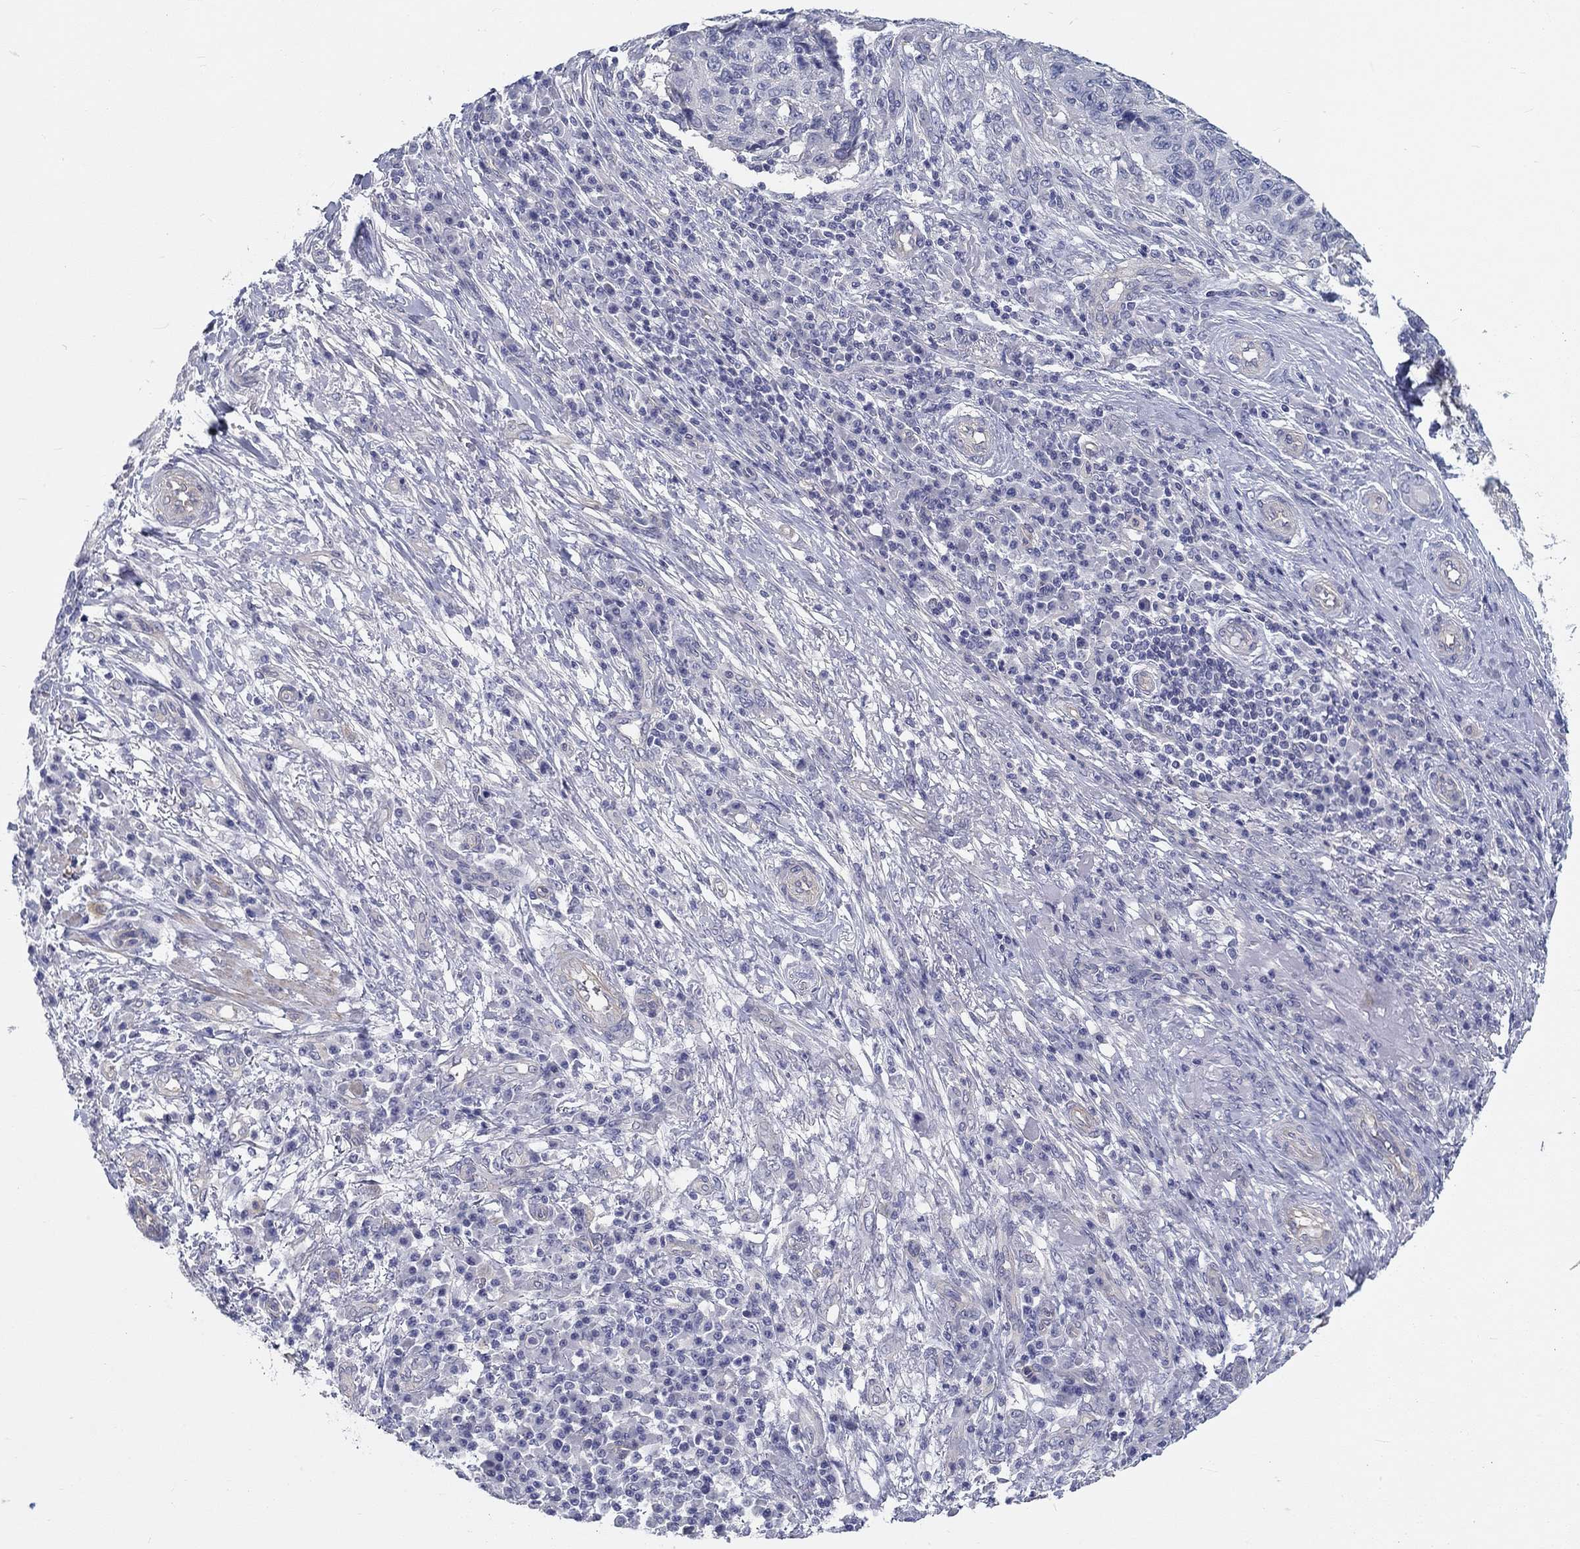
{"staining": {"intensity": "negative", "quantity": "none", "location": "none"}, "tissue": "skin cancer", "cell_type": "Tumor cells", "image_type": "cancer", "snomed": [{"axis": "morphology", "description": "Squamous cell carcinoma, NOS"}, {"axis": "topography", "description": "Skin"}], "caption": "Skin cancer (squamous cell carcinoma) stained for a protein using immunohistochemistry (IHC) shows no staining tumor cells.", "gene": "CRYGD", "patient": {"sex": "male", "age": 92}}